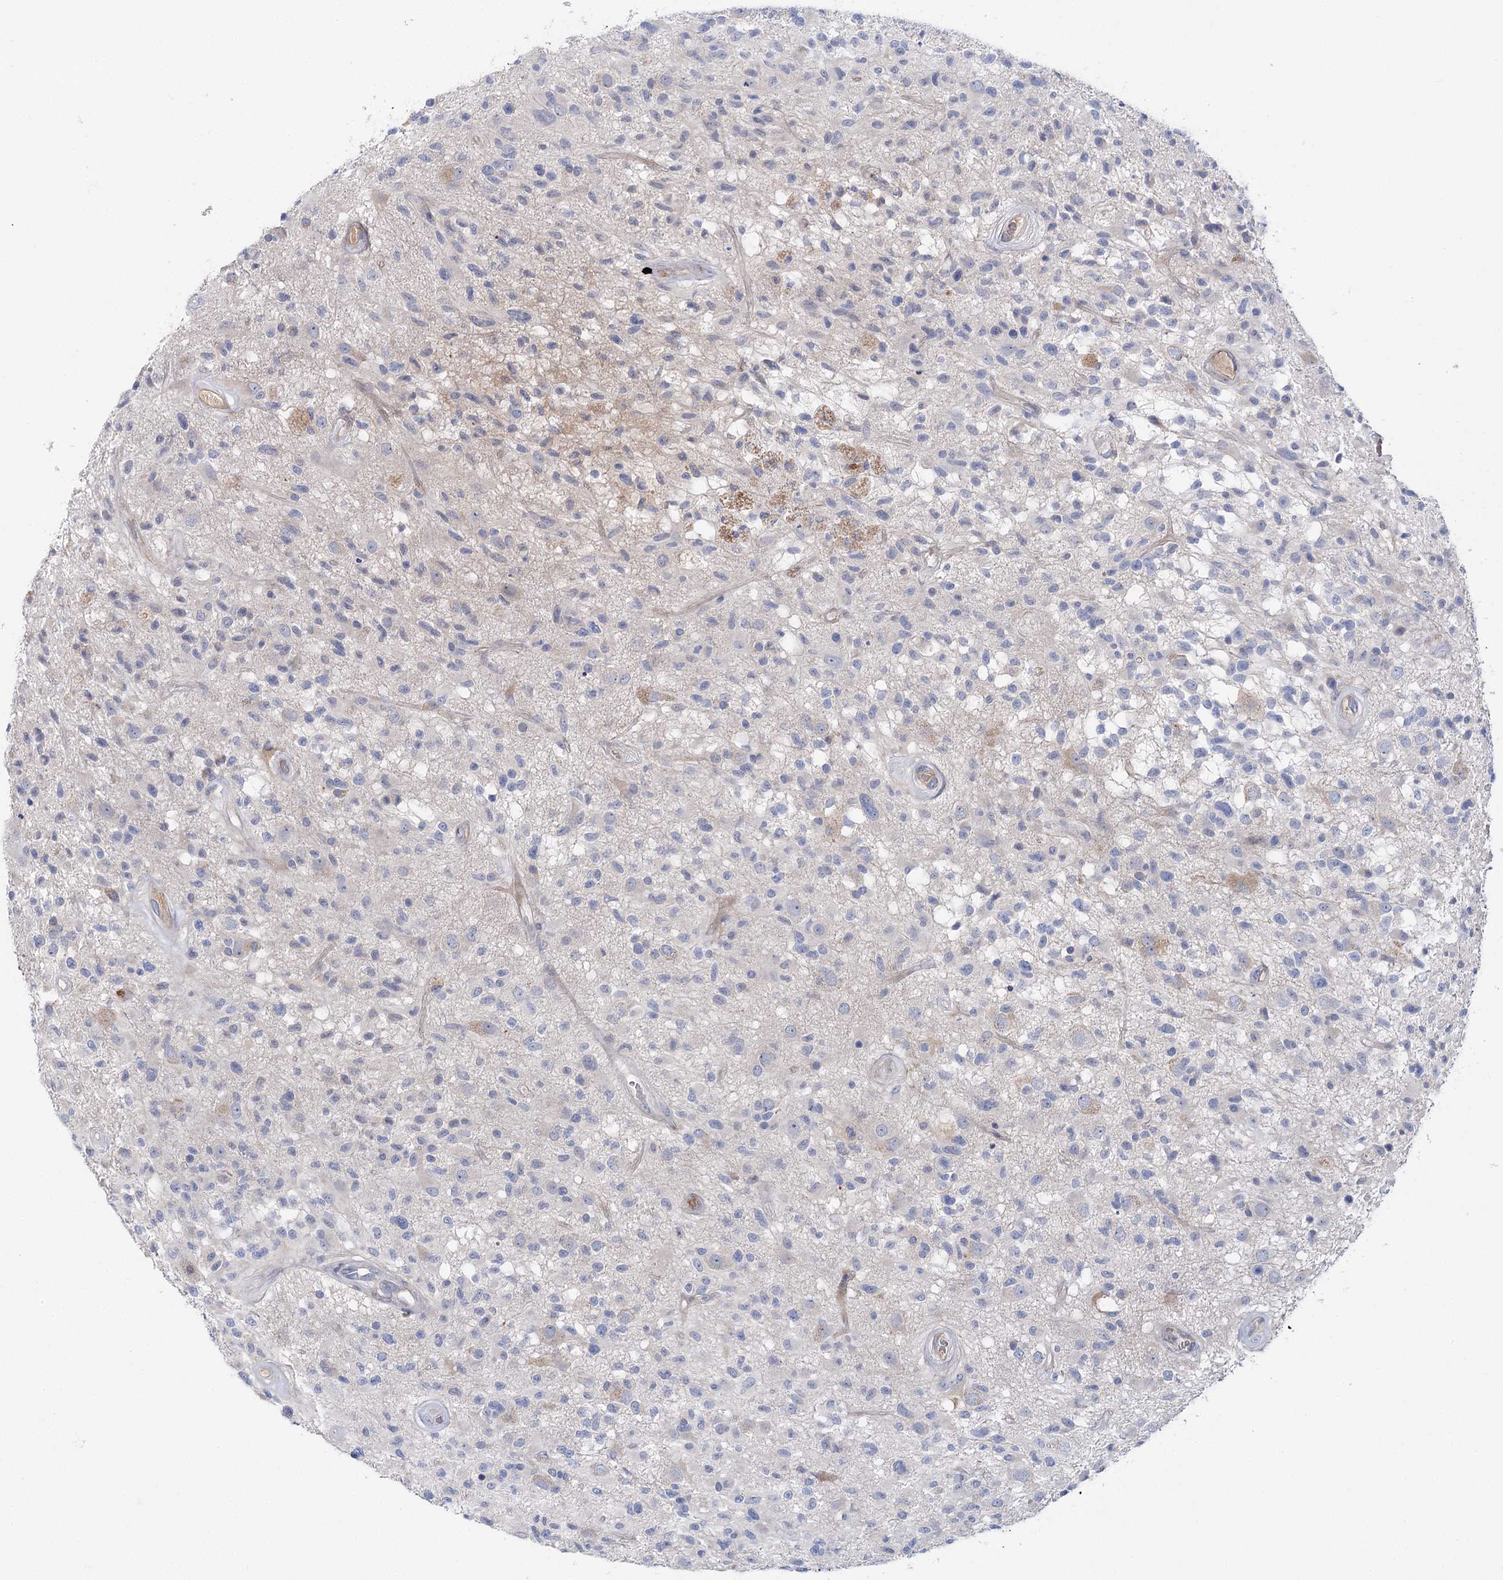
{"staining": {"intensity": "negative", "quantity": "none", "location": "none"}, "tissue": "glioma", "cell_type": "Tumor cells", "image_type": "cancer", "snomed": [{"axis": "morphology", "description": "Glioma, malignant, High grade"}, {"axis": "morphology", "description": "Glioblastoma, NOS"}, {"axis": "topography", "description": "Brain"}], "caption": "Human malignant glioma (high-grade) stained for a protein using immunohistochemistry (IHC) reveals no staining in tumor cells.", "gene": "LRRC14B", "patient": {"sex": "male", "age": 60}}